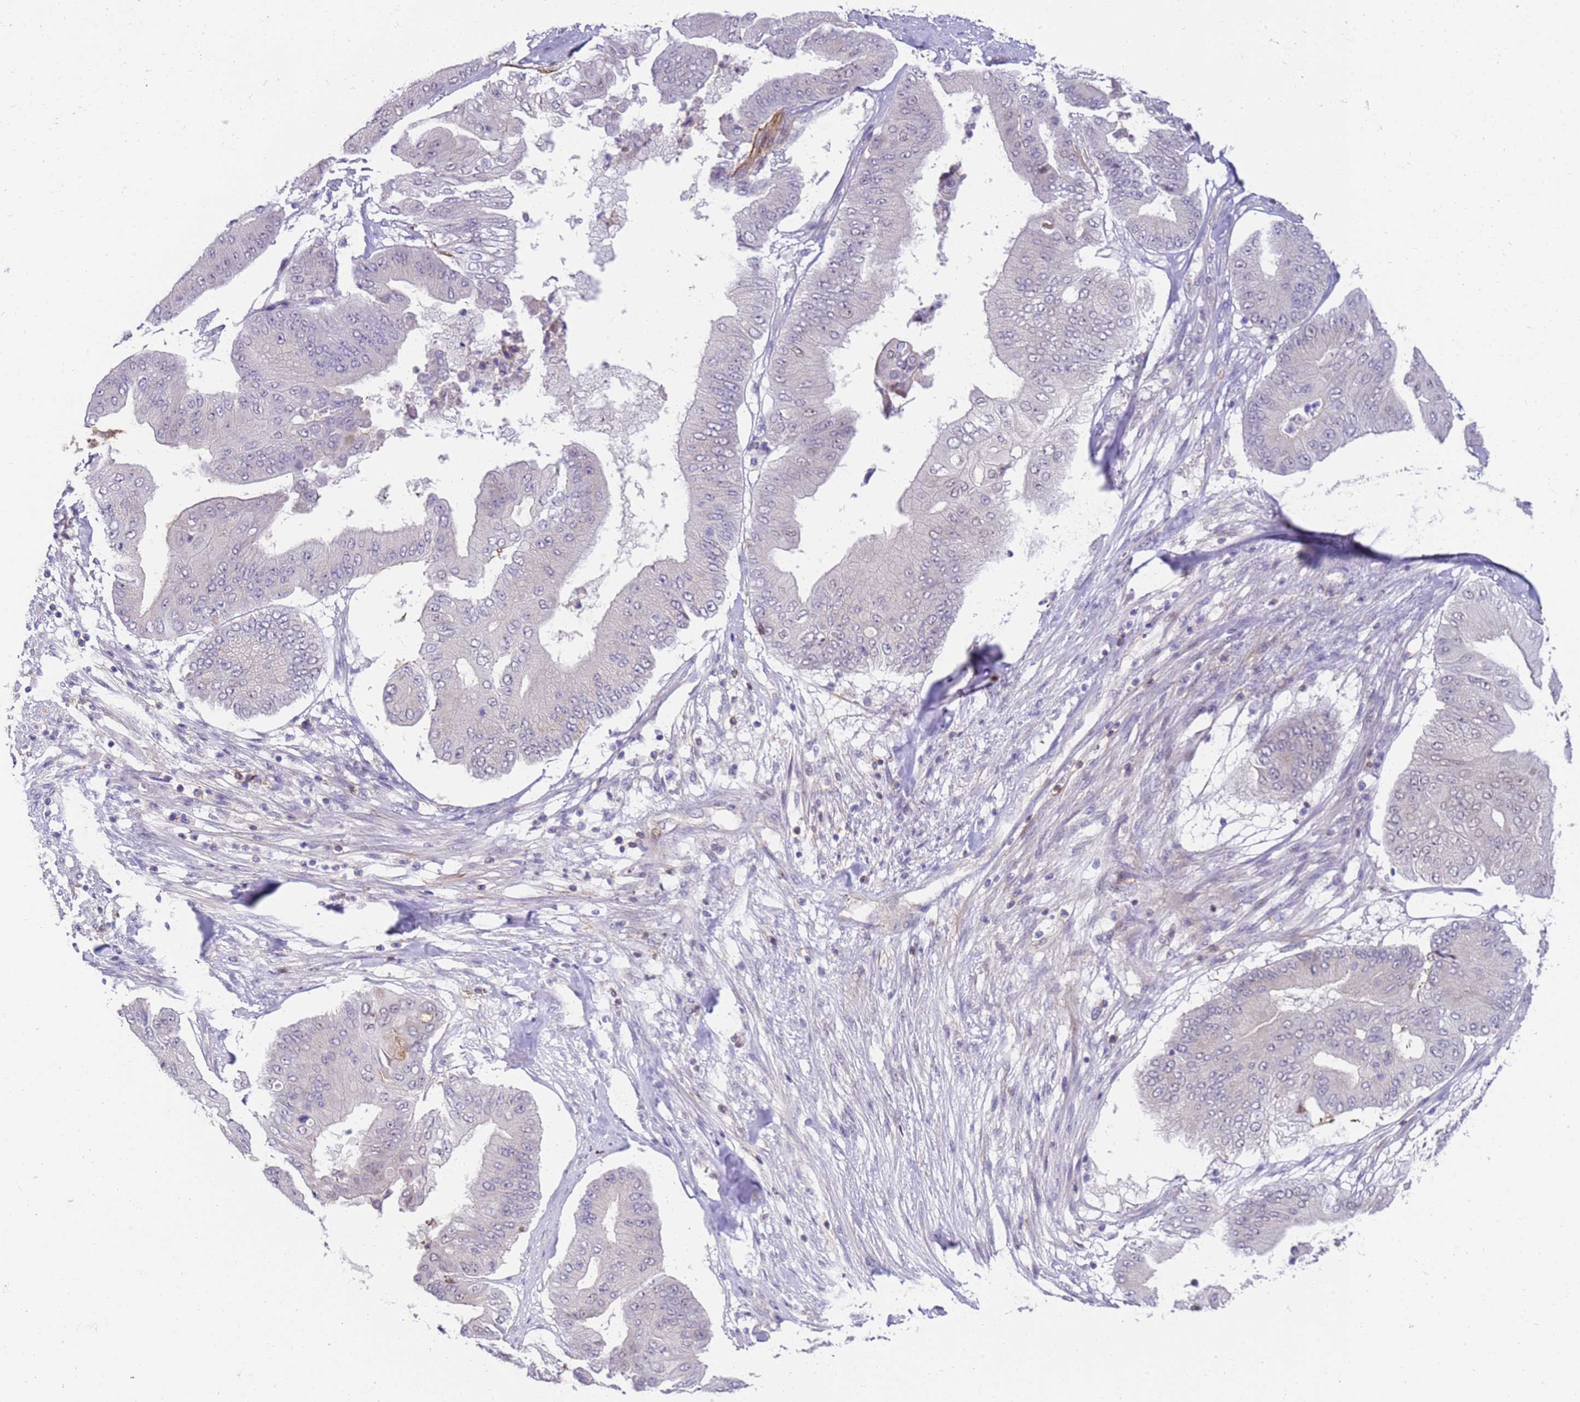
{"staining": {"intensity": "negative", "quantity": "none", "location": "none"}, "tissue": "pancreatic cancer", "cell_type": "Tumor cells", "image_type": "cancer", "snomed": [{"axis": "morphology", "description": "Adenocarcinoma, NOS"}, {"axis": "topography", "description": "Pancreas"}], "caption": "Immunohistochemical staining of pancreatic cancer (adenocarcinoma) reveals no significant positivity in tumor cells. Brightfield microscopy of IHC stained with DAB (3,3'-diaminobenzidine) (brown) and hematoxylin (blue), captured at high magnification.", "gene": "STK25", "patient": {"sex": "female", "age": 77}}